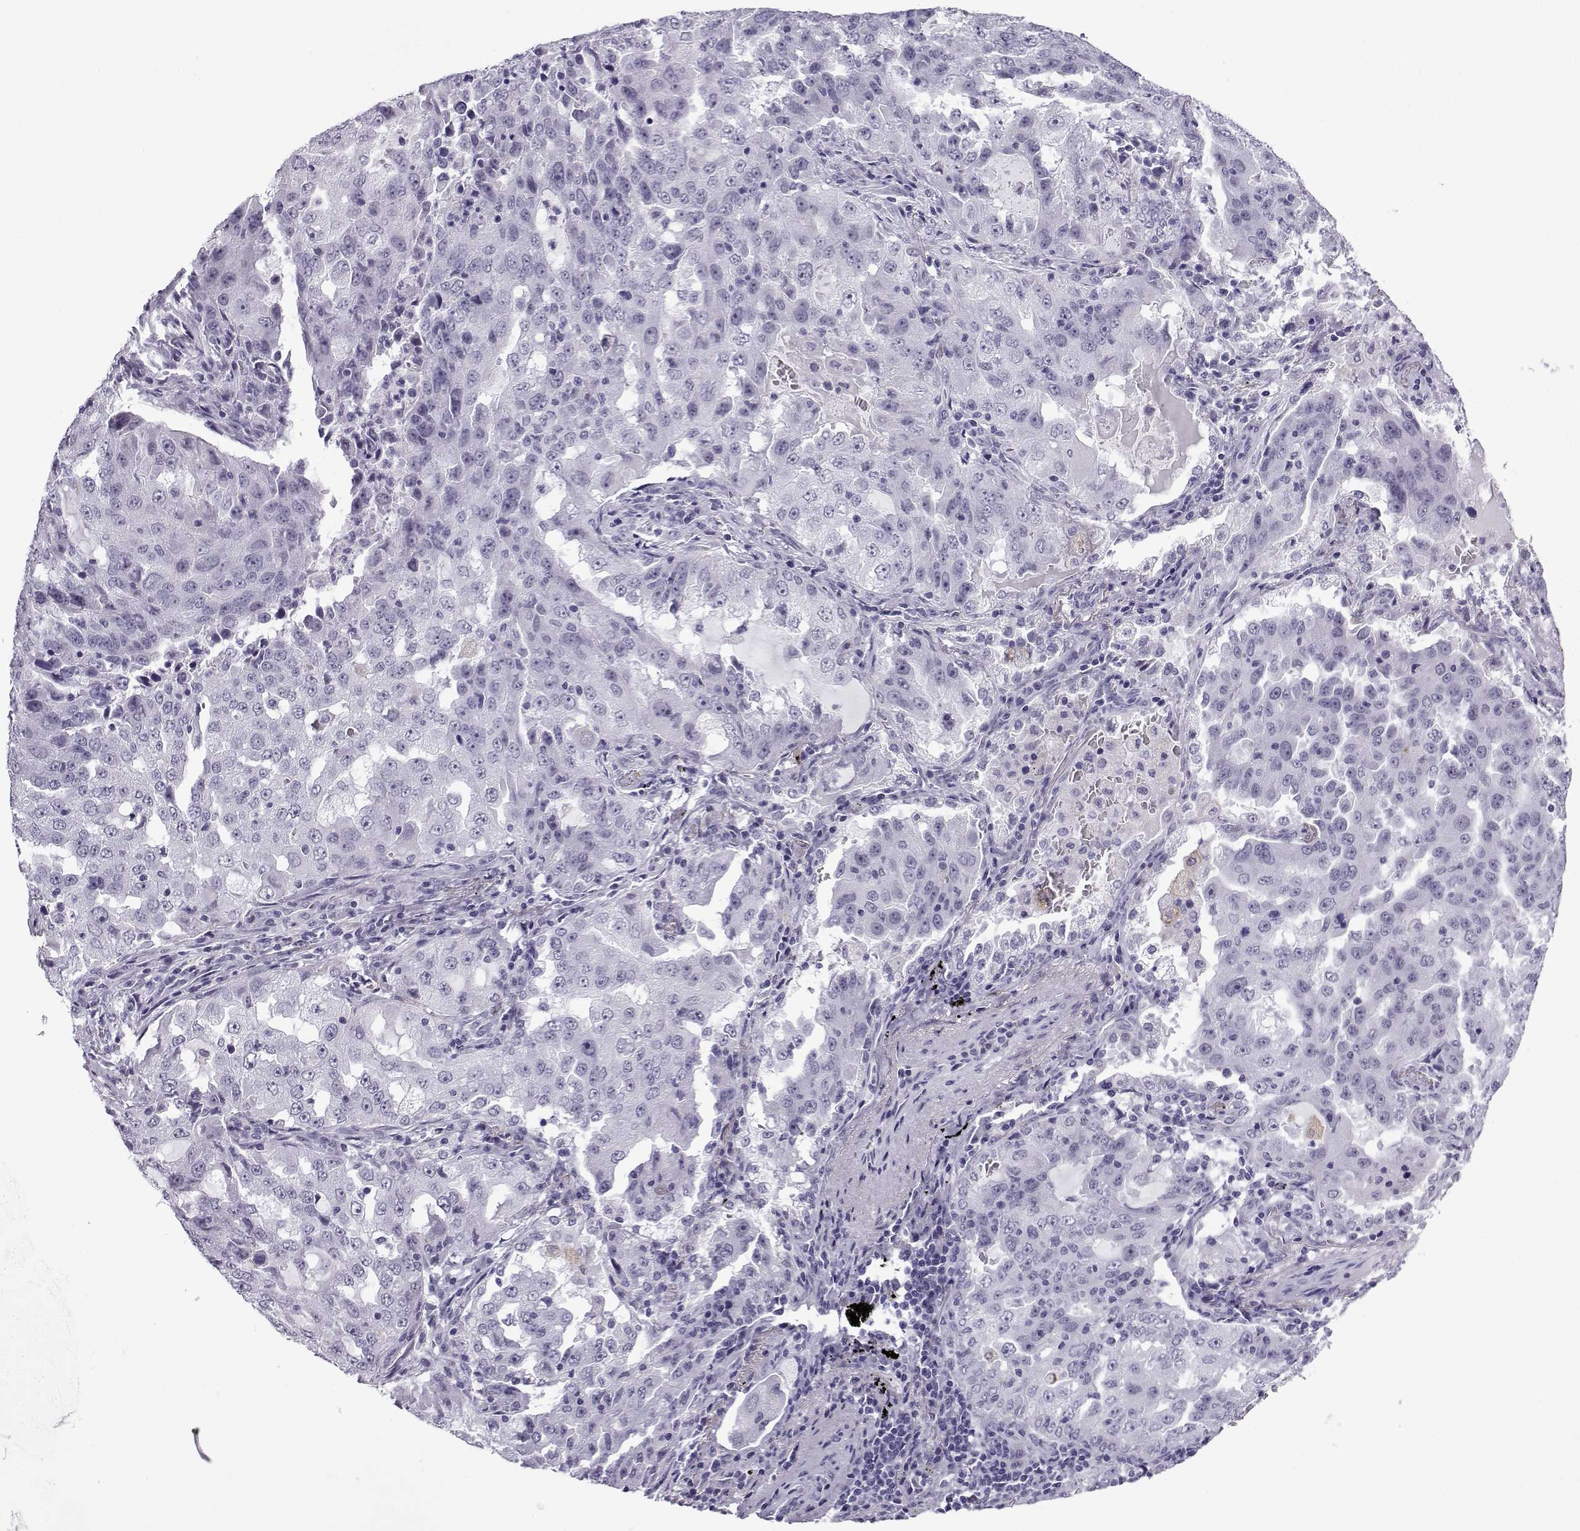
{"staining": {"intensity": "negative", "quantity": "none", "location": "none"}, "tissue": "lung cancer", "cell_type": "Tumor cells", "image_type": "cancer", "snomed": [{"axis": "morphology", "description": "Adenocarcinoma, NOS"}, {"axis": "topography", "description": "Lung"}], "caption": "Lung cancer (adenocarcinoma) was stained to show a protein in brown. There is no significant staining in tumor cells. Brightfield microscopy of immunohistochemistry stained with DAB (brown) and hematoxylin (blue), captured at high magnification.", "gene": "MRGBP", "patient": {"sex": "female", "age": 61}}